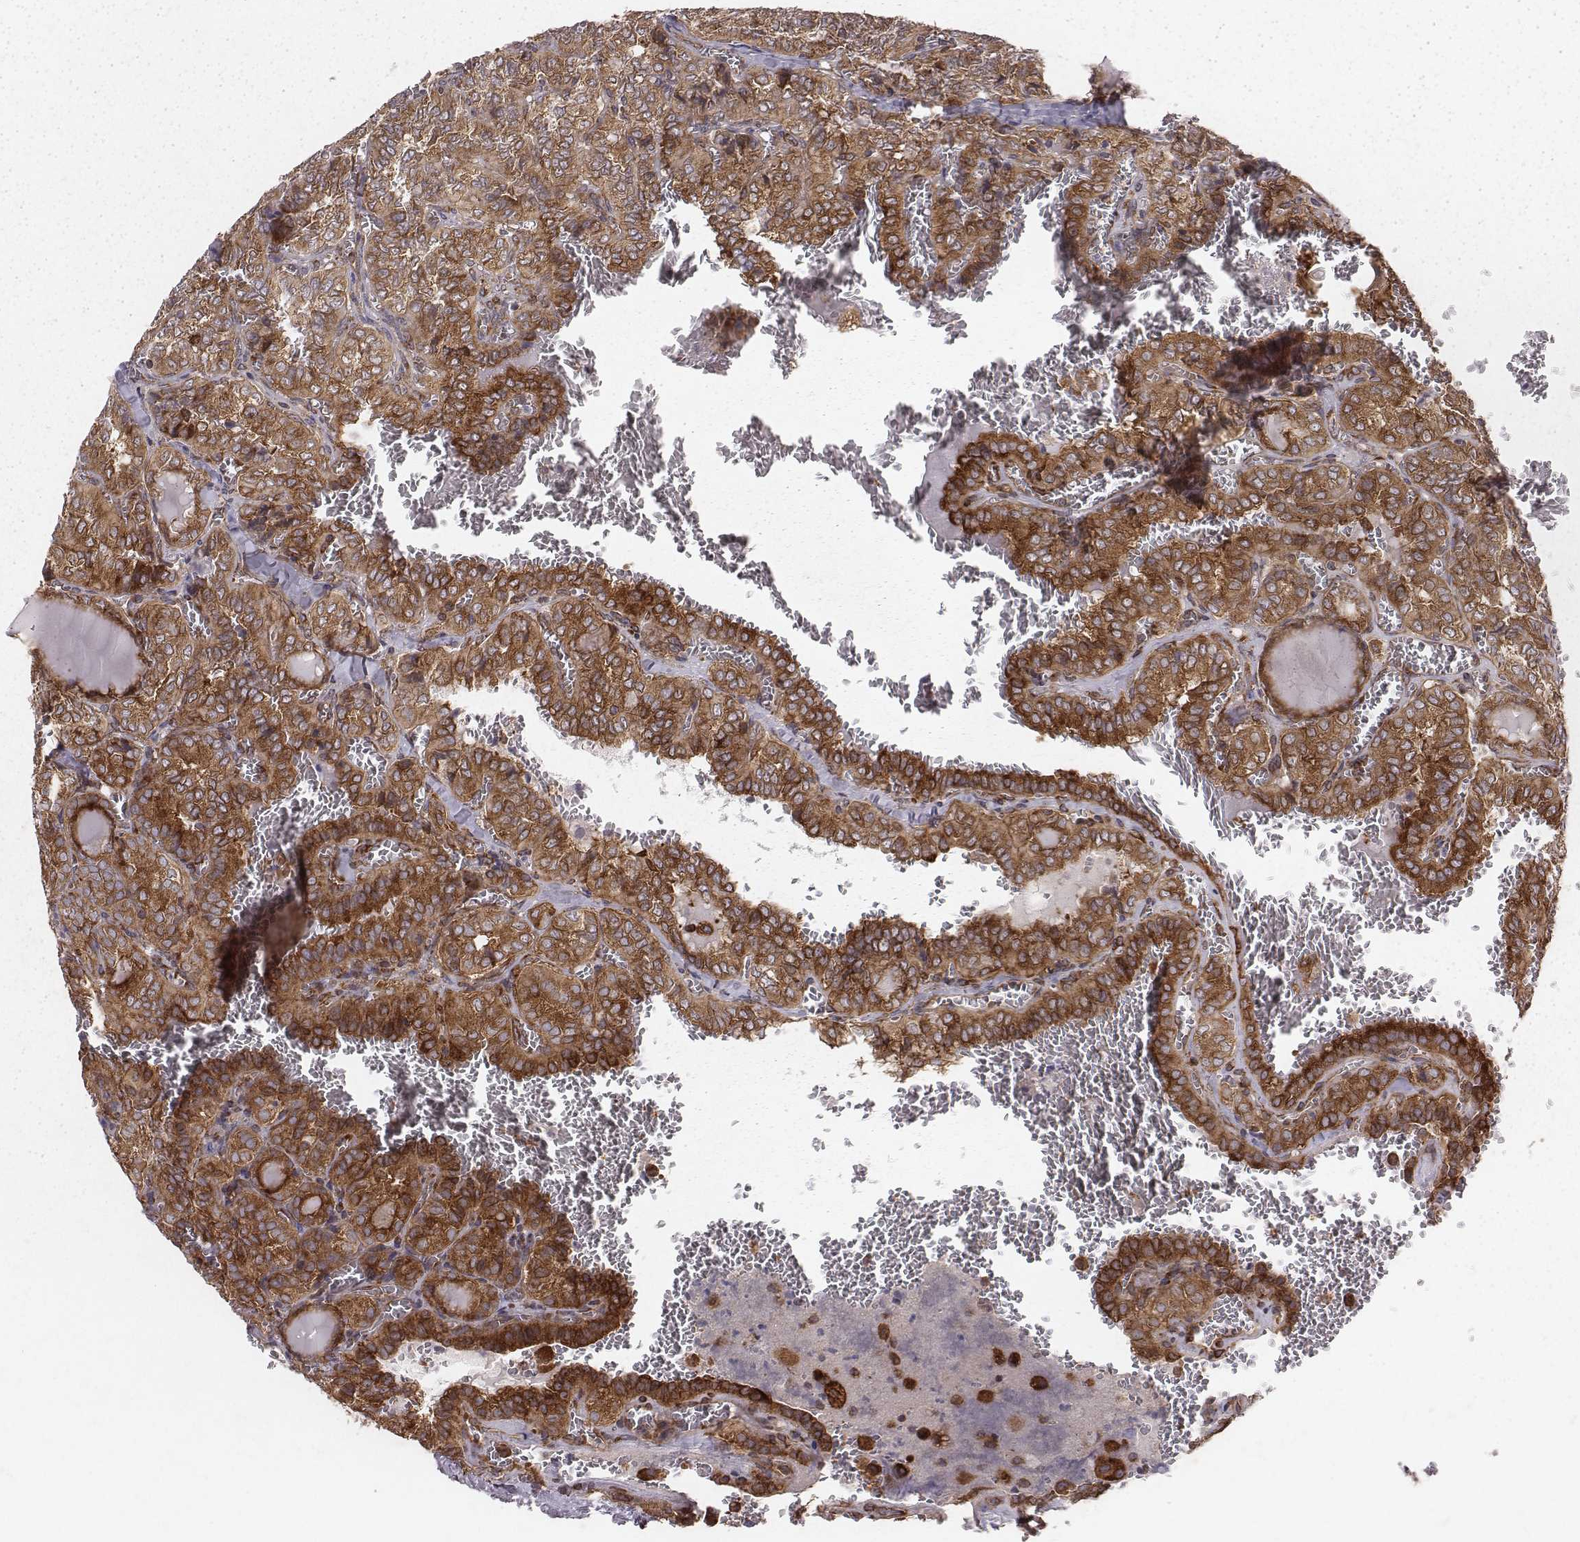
{"staining": {"intensity": "moderate", "quantity": ">75%", "location": "cytoplasmic/membranous"}, "tissue": "thyroid cancer", "cell_type": "Tumor cells", "image_type": "cancer", "snomed": [{"axis": "morphology", "description": "Papillary adenocarcinoma, NOS"}, {"axis": "topography", "description": "Thyroid gland"}], "caption": "DAB immunohistochemical staining of human papillary adenocarcinoma (thyroid) demonstrates moderate cytoplasmic/membranous protein staining in about >75% of tumor cells. (IHC, brightfield microscopy, high magnification).", "gene": "TXLNA", "patient": {"sex": "female", "age": 41}}